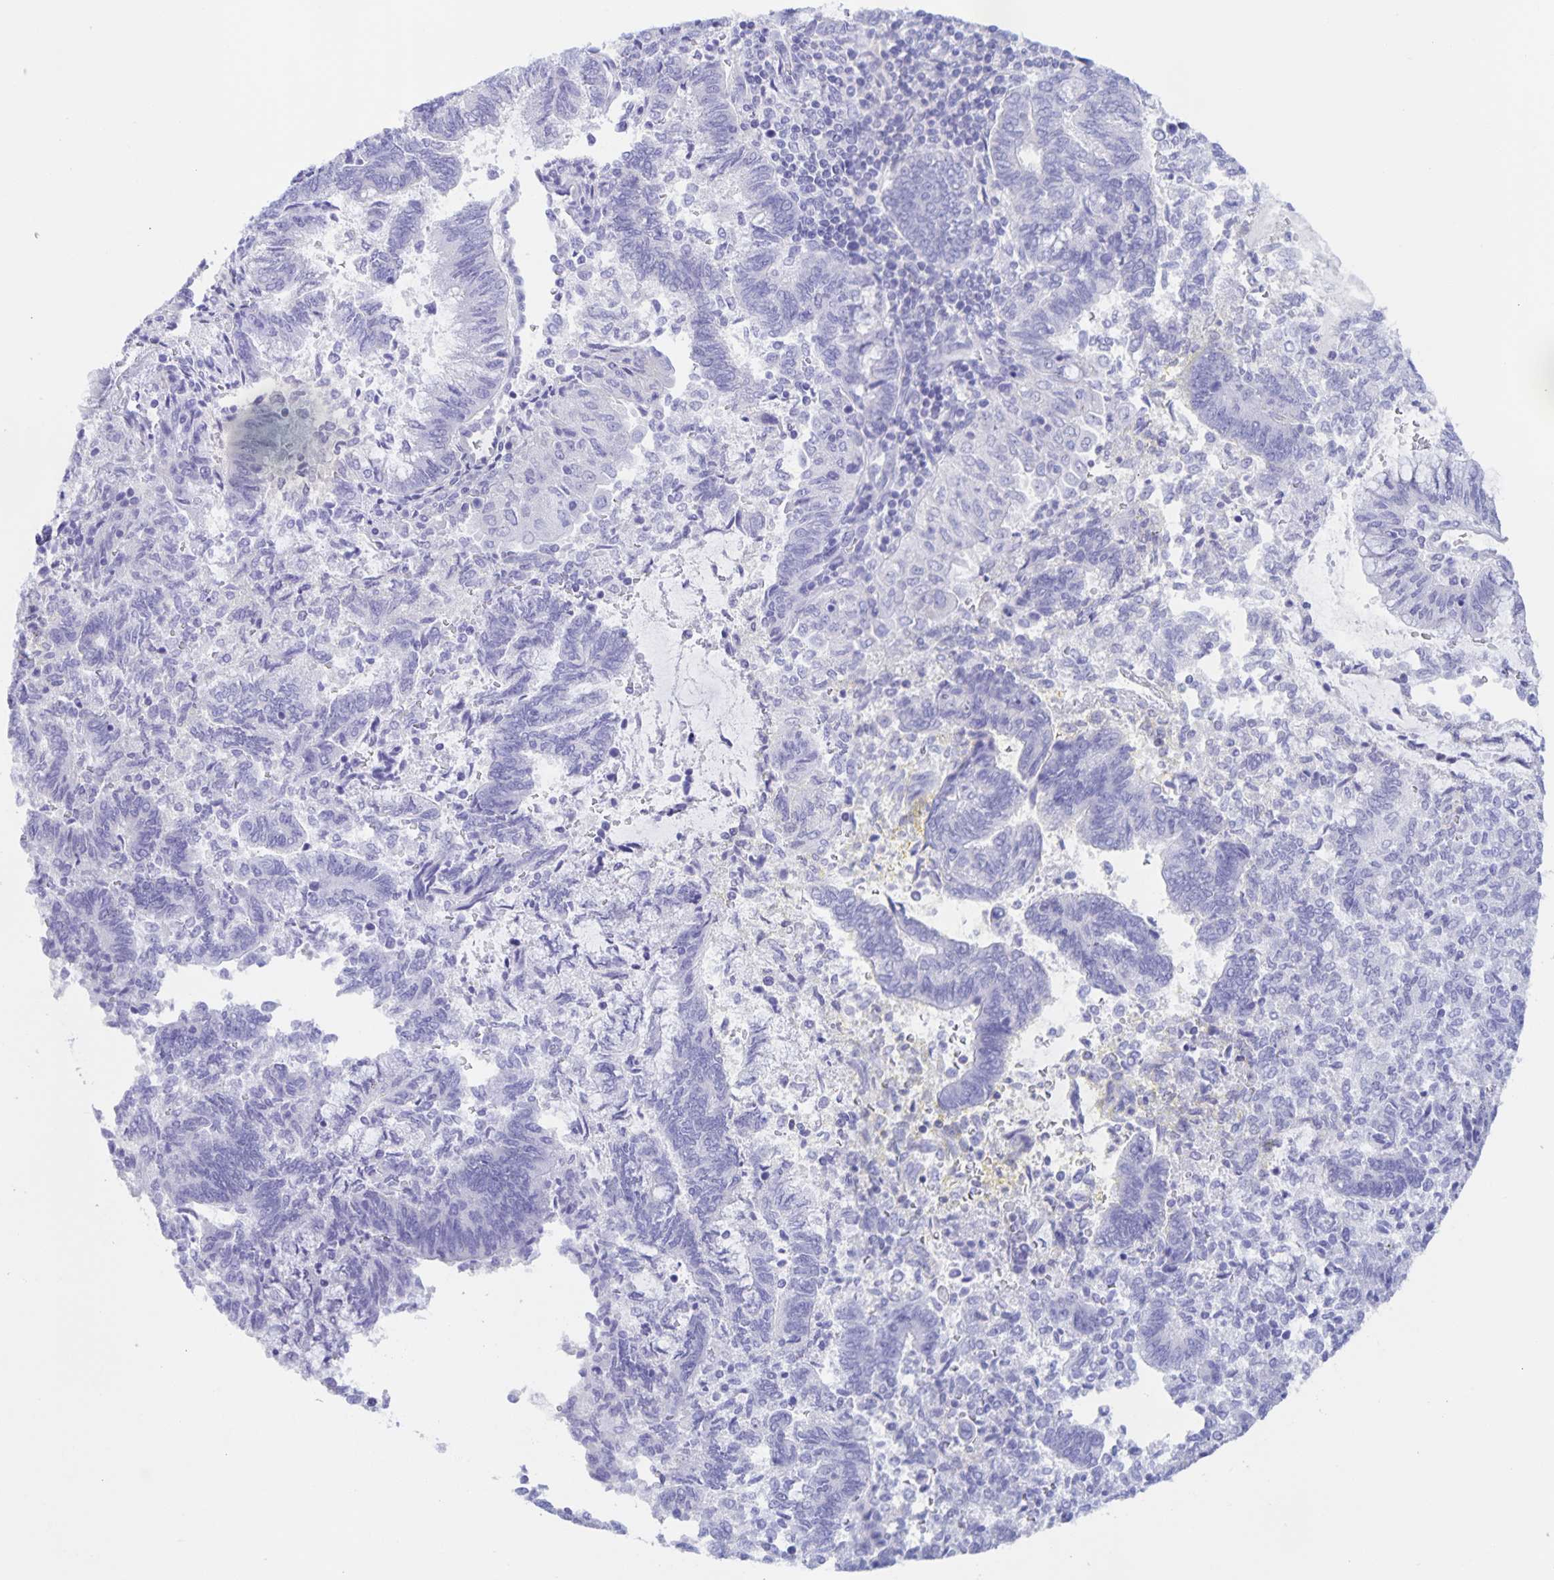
{"staining": {"intensity": "negative", "quantity": "none", "location": "none"}, "tissue": "endometrial cancer", "cell_type": "Tumor cells", "image_type": "cancer", "snomed": [{"axis": "morphology", "description": "Adenocarcinoma, NOS"}, {"axis": "topography", "description": "Endometrium"}], "caption": "DAB (3,3'-diaminobenzidine) immunohistochemical staining of human endometrial cancer exhibits no significant staining in tumor cells.", "gene": "CATSPER4", "patient": {"sex": "female", "age": 65}}